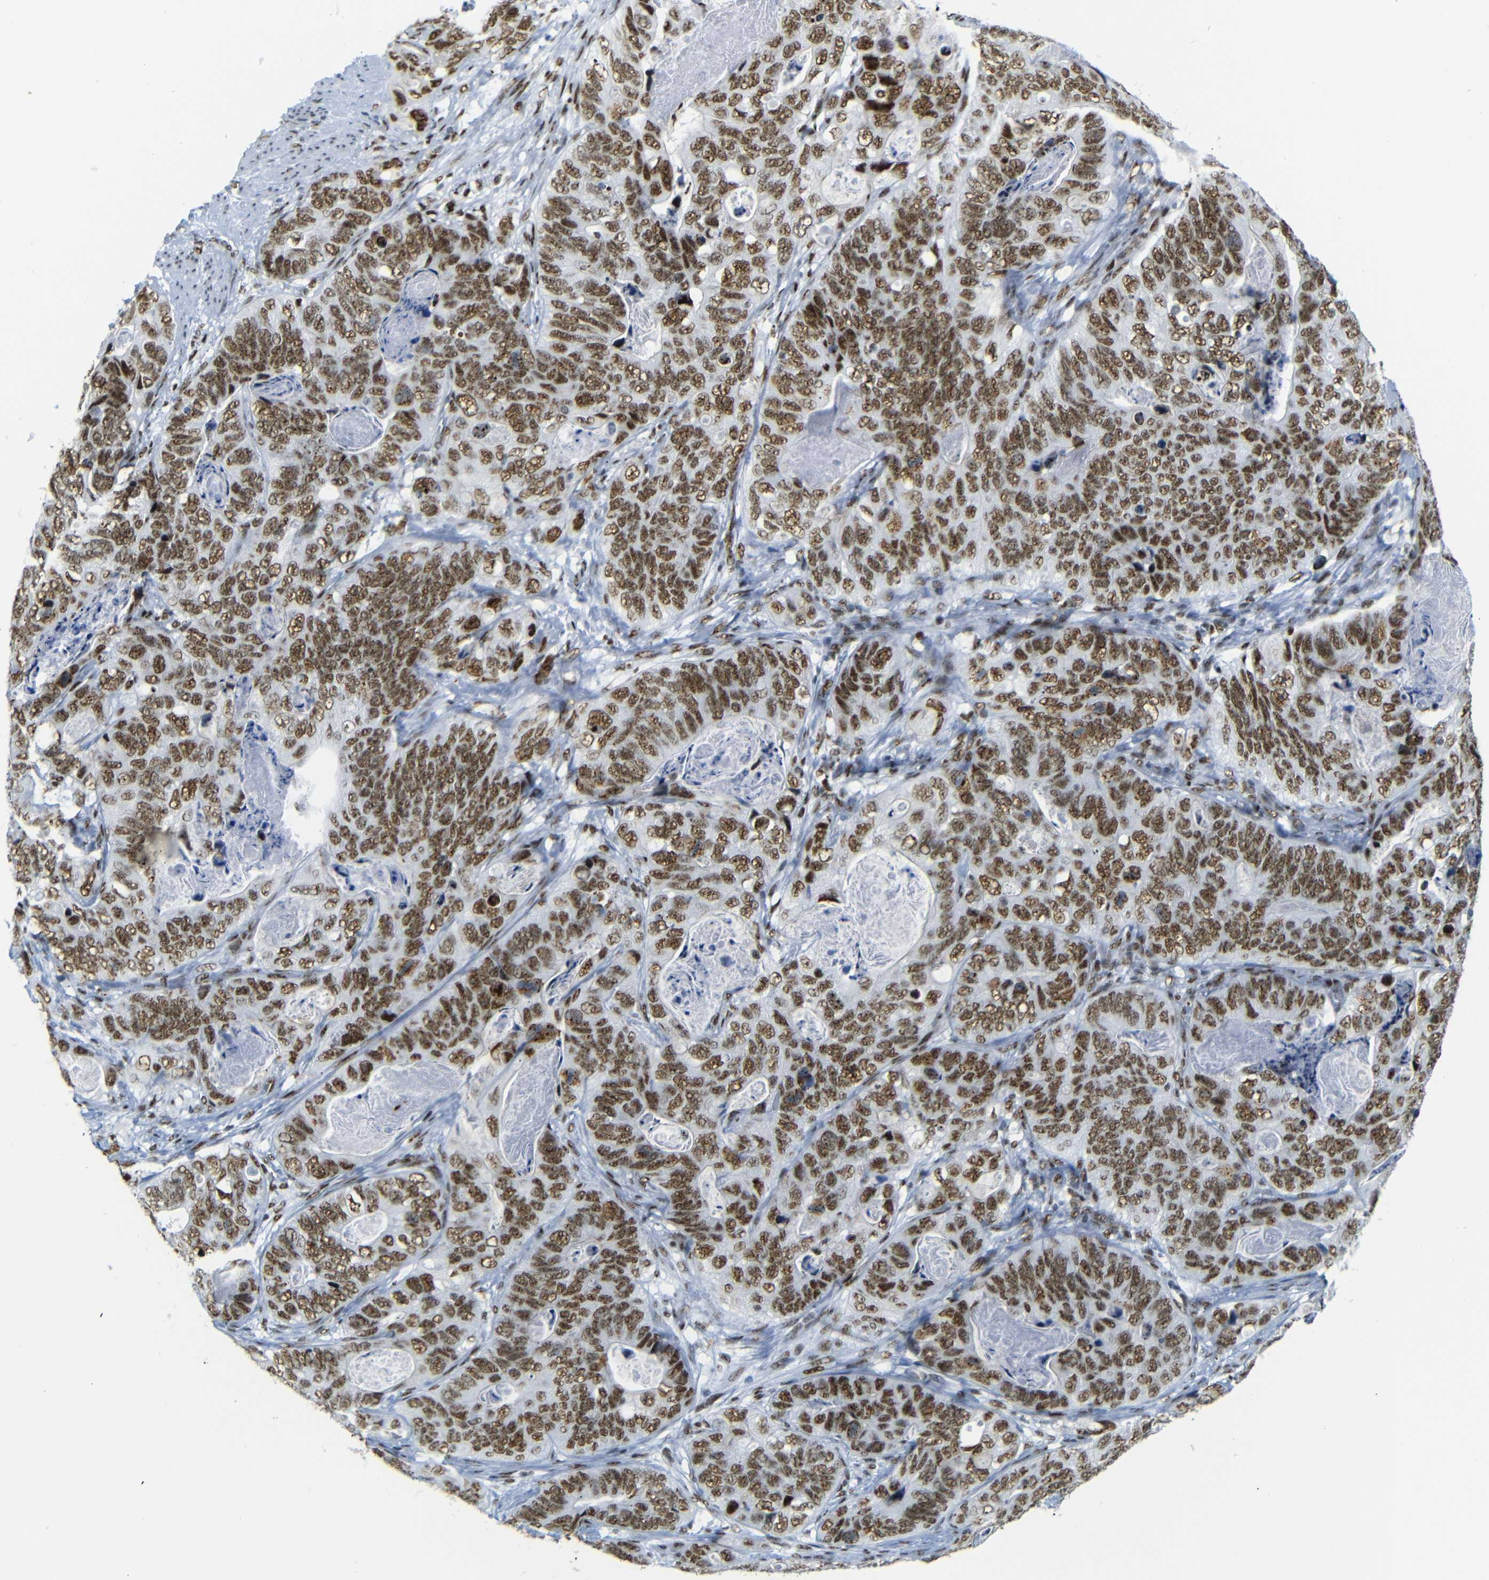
{"staining": {"intensity": "strong", "quantity": ">75%", "location": "nuclear"}, "tissue": "stomach cancer", "cell_type": "Tumor cells", "image_type": "cancer", "snomed": [{"axis": "morphology", "description": "Adenocarcinoma, NOS"}, {"axis": "topography", "description": "Stomach"}], "caption": "Immunohistochemistry (IHC) image of neoplastic tissue: human stomach adenocarcinoma stained using IHC demonstrates high levels of strong protein expression localized specifically in the nuclear of tumor cells, appearing as a nuclear brown color.", "gene": "TRA2B", "patient": {"sex": "female", "age": 89}}